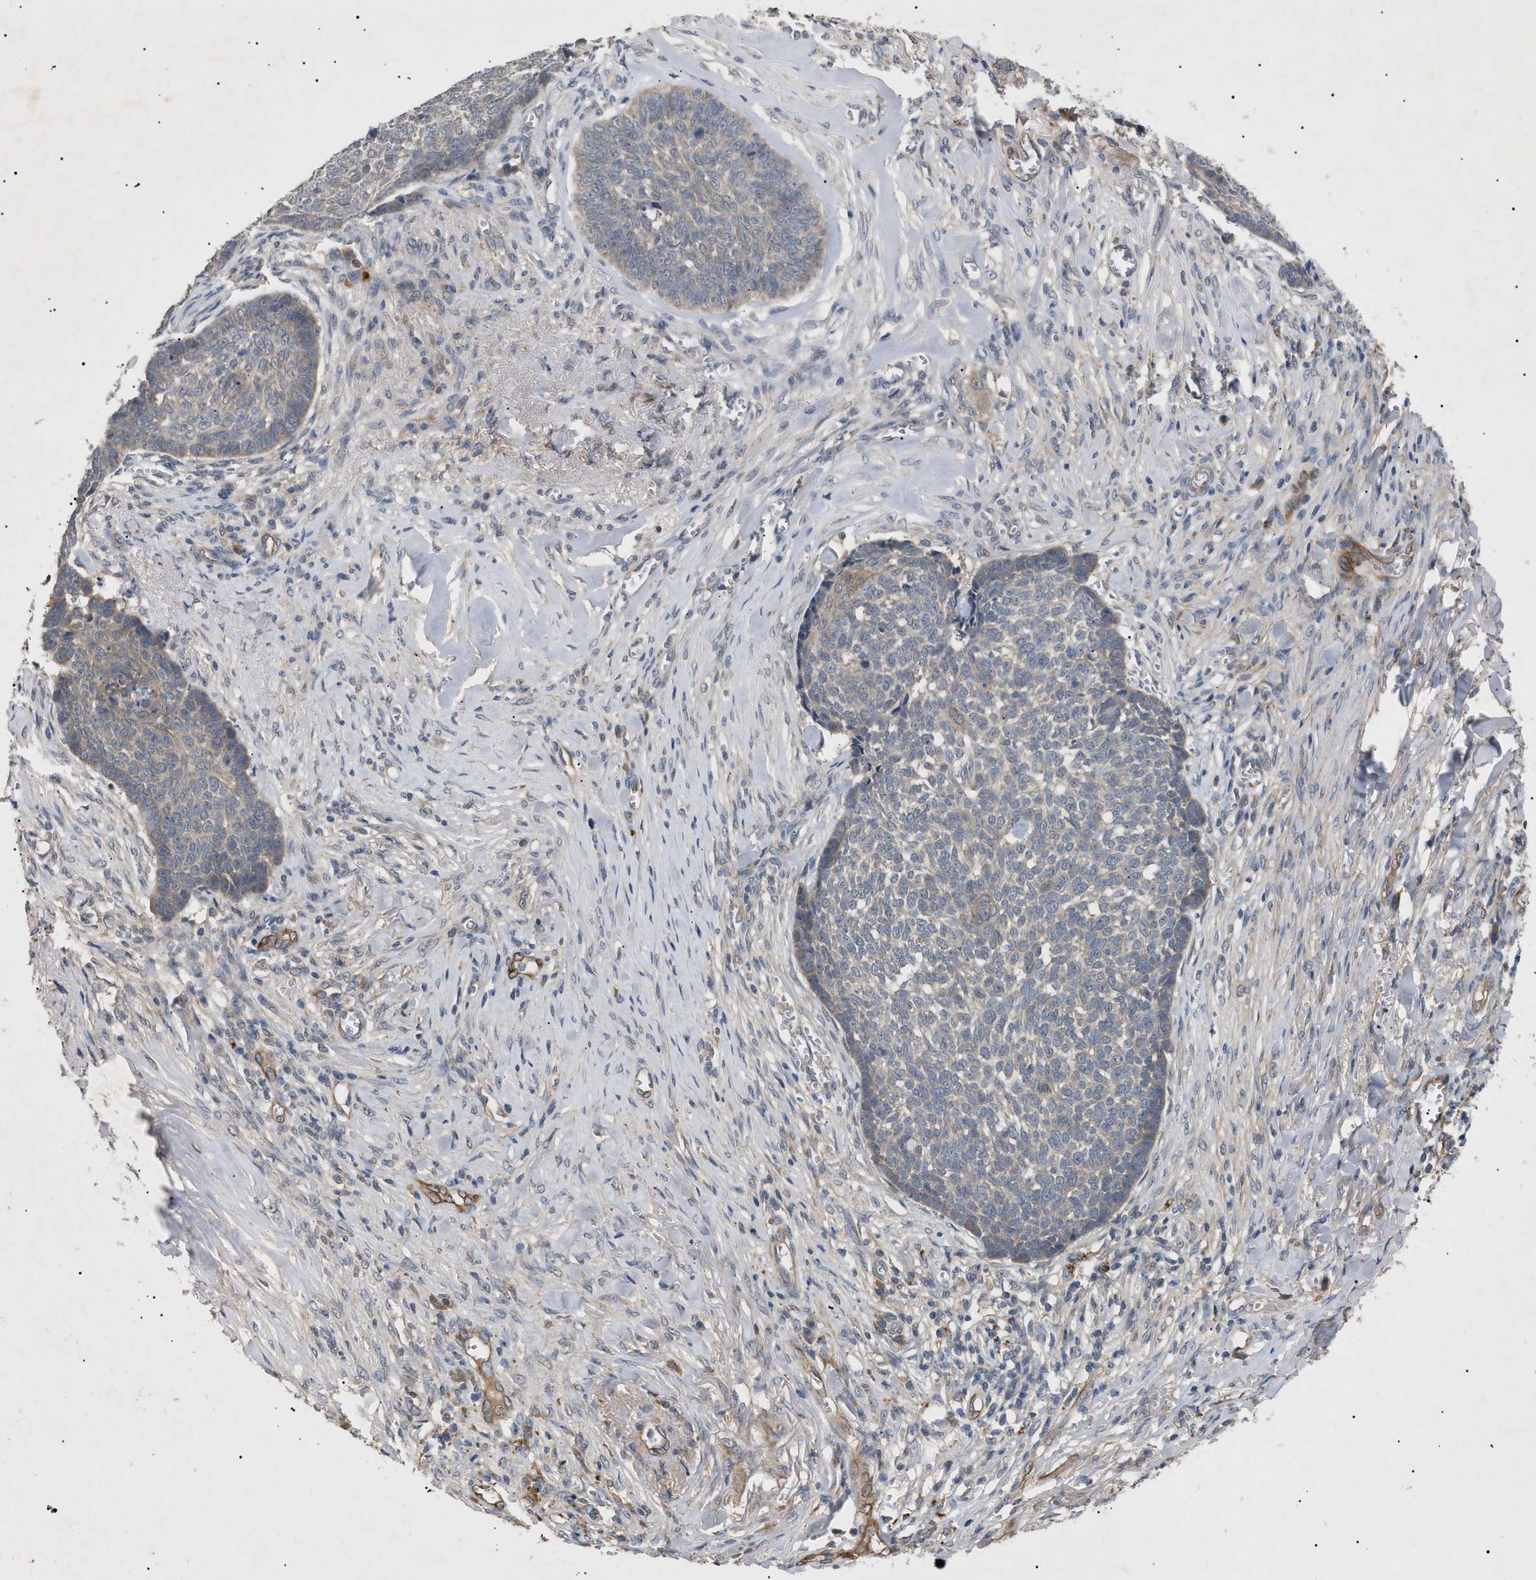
{"staining": {"intensity": "weak", "quantity": "<25%", "location": "cytoplasmic/membranous"}, "tissue": "skin cancer", "cell_type": "Tumor cells", "image_type": "cancer", "snomed": [{"axis": "morphology", "description": "Basal cell carcinoma"}, {"axis": "topography", "description": "Skin"}], "caption": "This is an immunohistochemistry photomicrograph of human basal cell carcinoma (skin). There is no expression in tumor cells.", "gene": "SIRT5", "patient": {"sex": "male", "age": 84}}